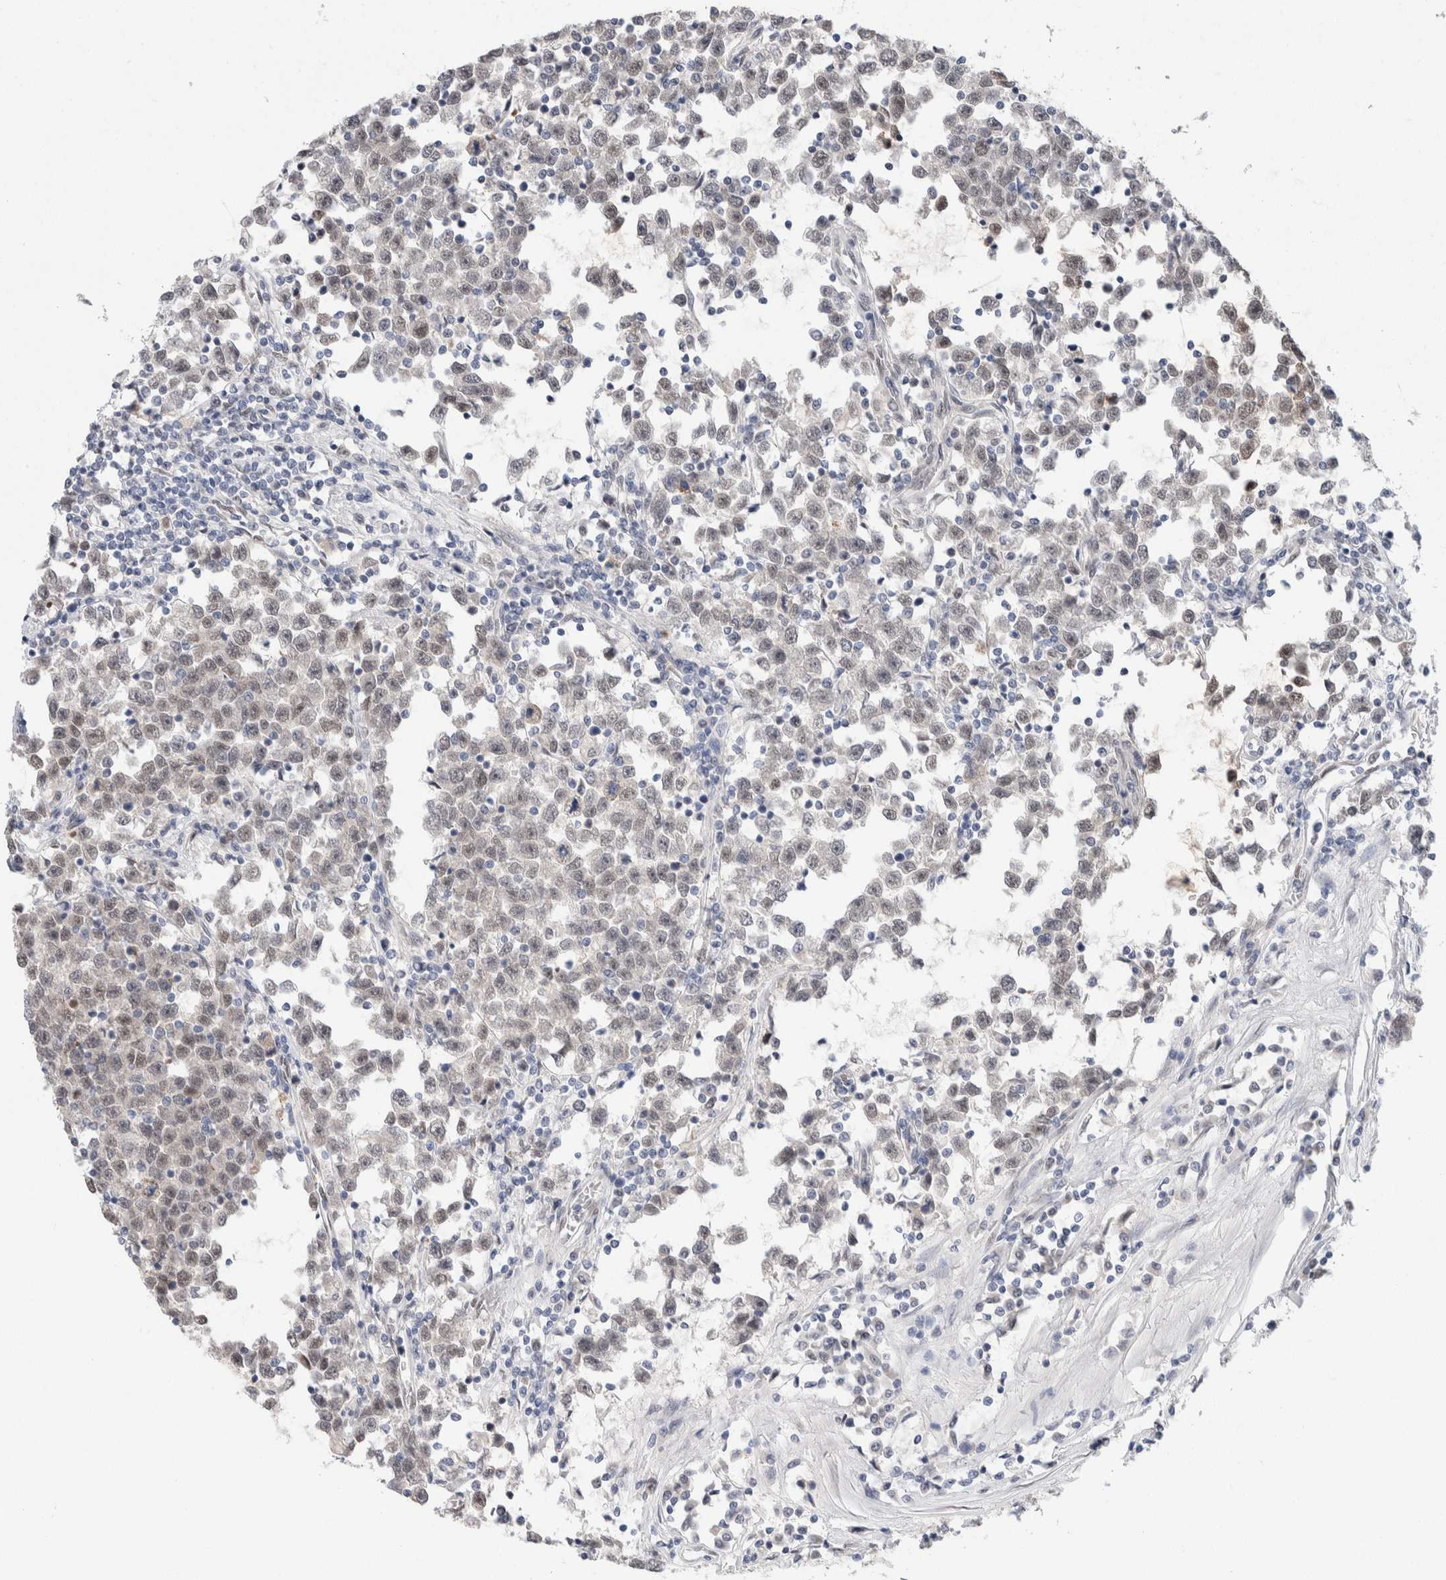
{"staining": {"intensity": "moderate", "quantity": "25%-75%", "location": "nuclear"}, "tissue": "testis cancer", "cell_type": "Tumor cells", "image_type": "cancer", "snomed": [{"axis": "morphology", "description": "Seminoma, NOS"}, {"axis": "topography", "description": "Testis"}], "caption": "DAB (3,3'-diaminobenzidine) immunohistochemical staining of human seminoma (testis) exhibits moderate nuclear protein staining in approximately 25%-75% of tumor cells. The staining was performed using DAB (3,3'-diaminobenzidine) to visualize the protein expression in brown, while the nuclei were stained in blue with hematoxylin (Magnification: 20x).", "gene": "PRMT1", "patient": {"sex": "male", "age": 43}}